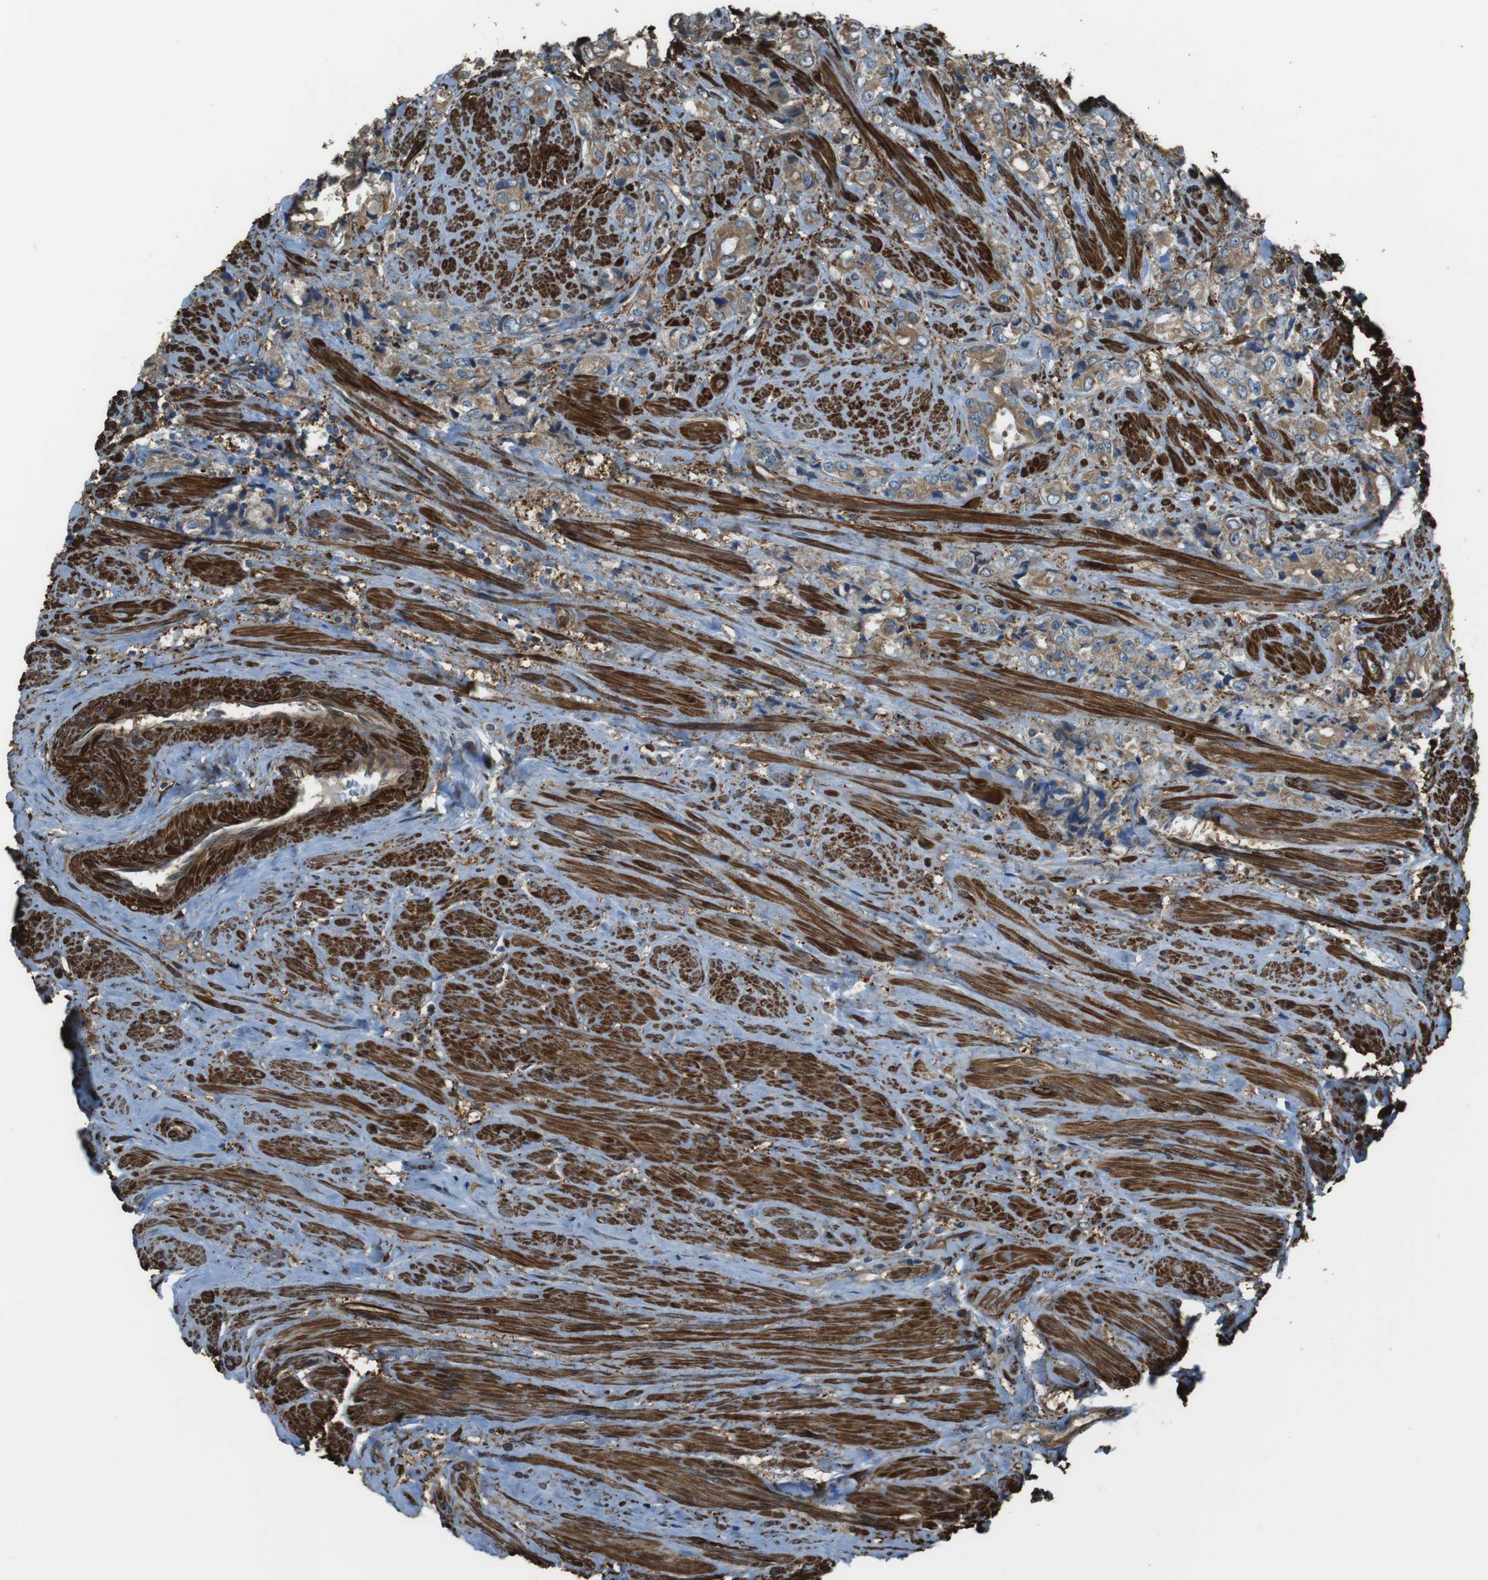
{"staining": {"intensity": "moderate", "quantity": ">75%", "location": "cytoplasmic/membranous"}, "tissue": "prostate cancer", "cell_type": "Tumor cells", "image_type": "cancer", "snomed": [{"axis": "morphology", "description": "Adenocarcinoma, High grade"}, {"axis": "topography", "description": "Prostate"}], "caption": "Protein expression analysis of human prostate cancer reveals moderate cytoplasmic/membranous staining in about >75% of tumor cells.", "gene": "SFT2D1", "patient": {"sex": "male", "age": 61}}